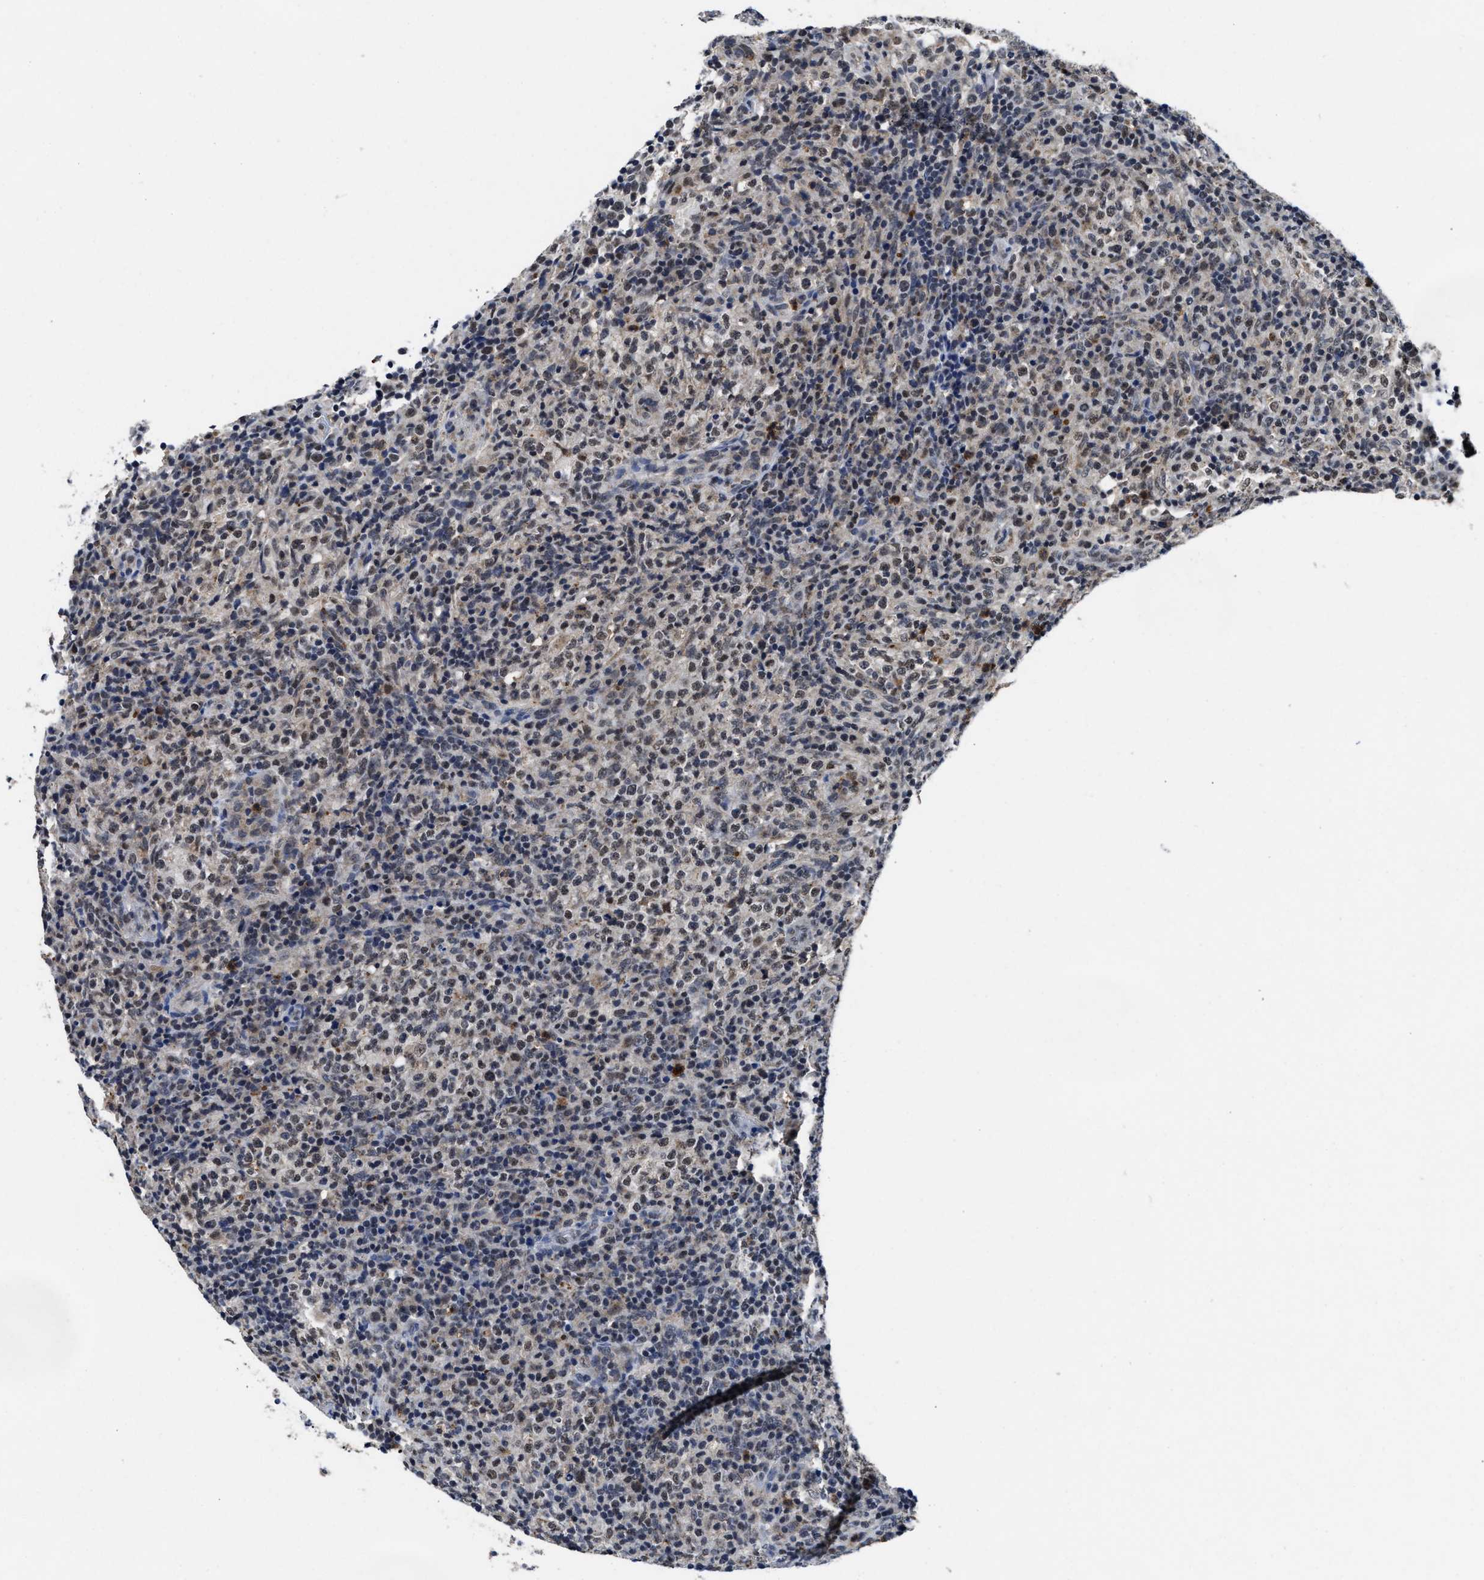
{"staining": {"intensity": "weak", "quantity": ">75%", "location": "nuclear"}, "tissue": "lymphoma", "cell_type": "Tumor cells", "image_type": "cancer", "snomed": [{"axis": "morphology", "description": "Malignant lymphoma, non-Hodgkin's type, High grade"}, {"axis": "topography", "description": "Lymph node"}], "caption": "This is a photomicrograph of immunohistochemistry staining of malignant lymphoma, non-Hodgkin's type (high-grade), which shows weak positivity in the nuclear of tumor cells.", "gene": "ACOX1", "patient": {"sex": "female", "age": 76}}